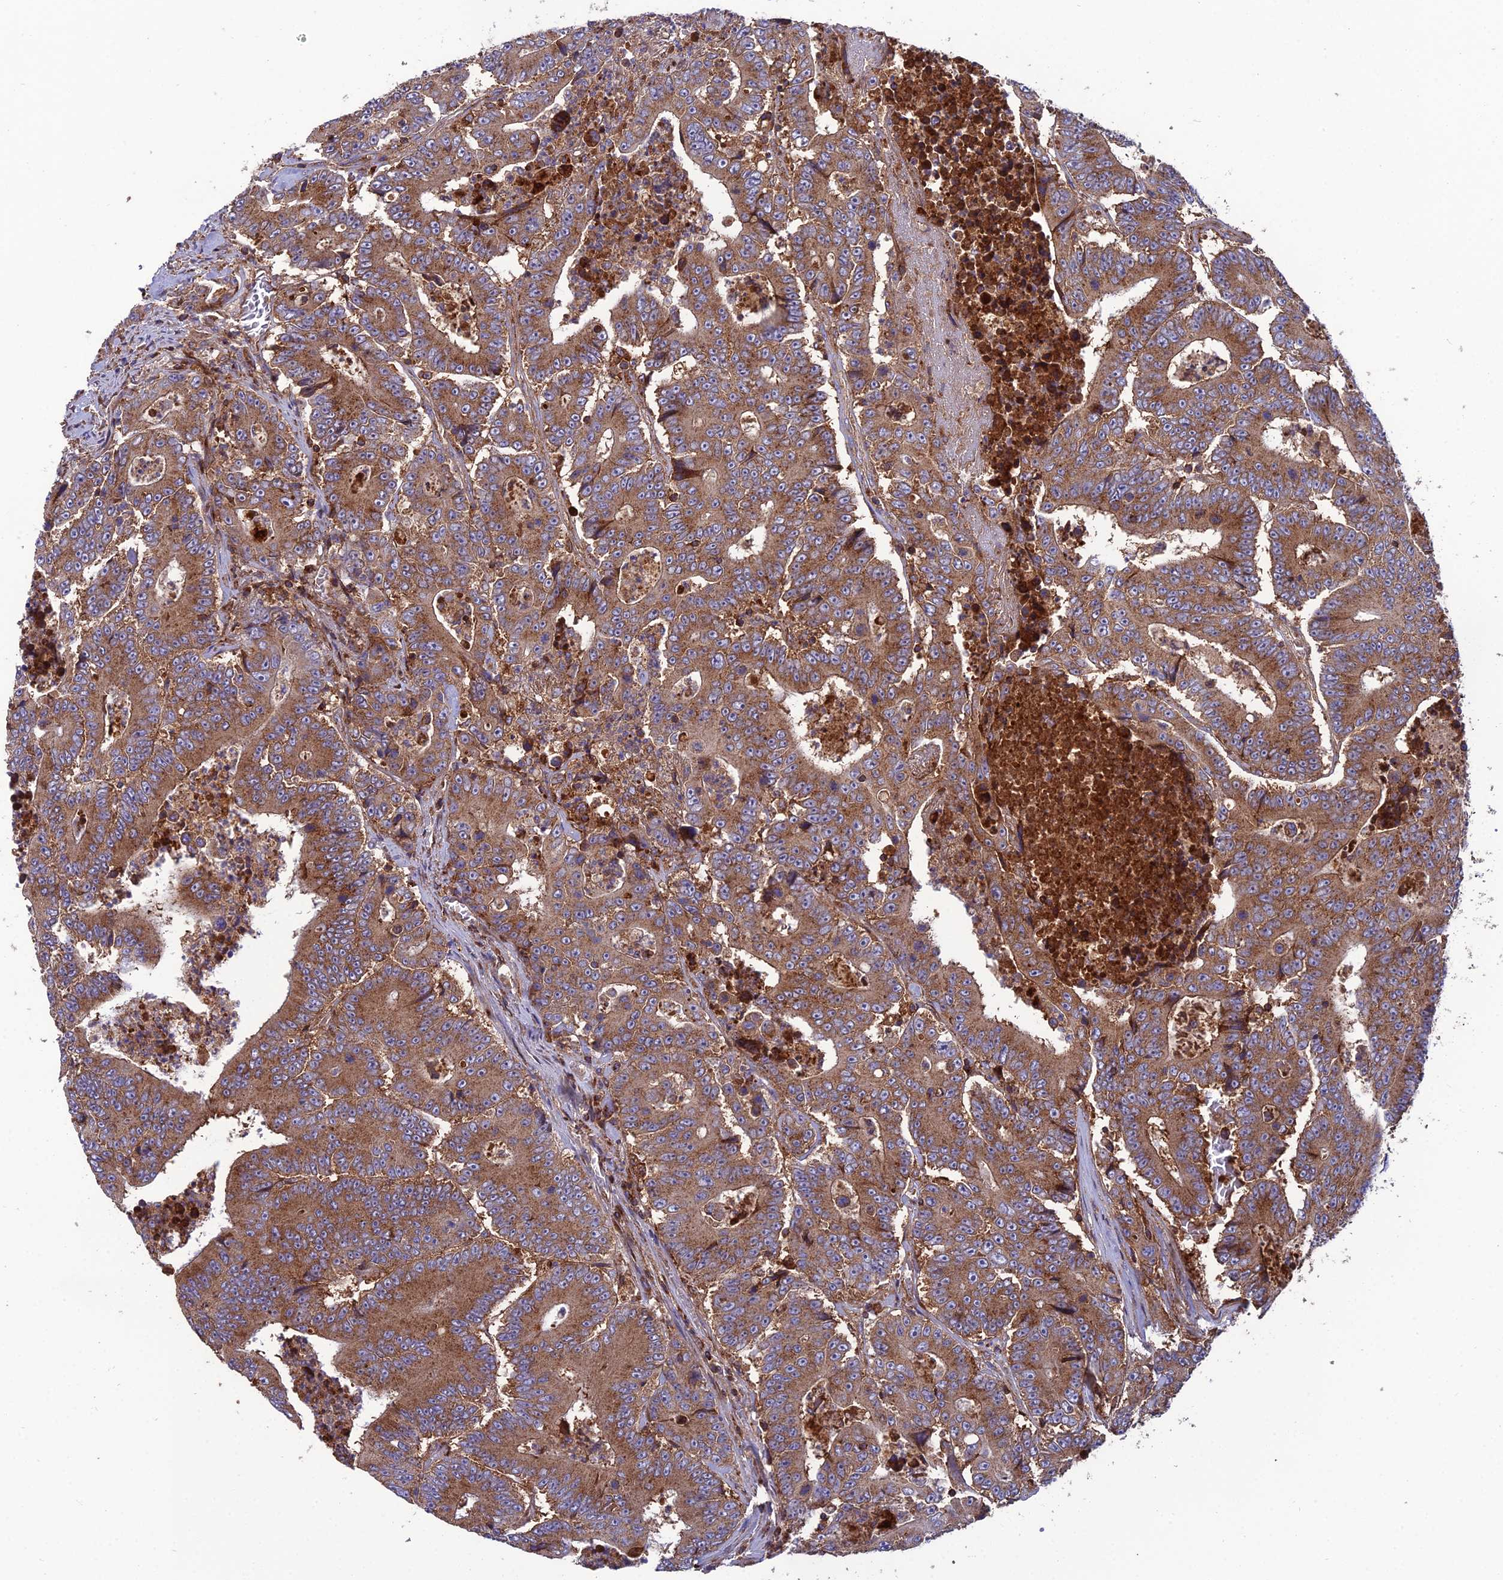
{"staining": {"intensity": "strong", "quantity": ">75%", "location": "cytoplasmic/membranous"}, "tissue": "colorectal cancer", "cell_type": "Tumor cells", "image_type": "cancer", "snomed": [{"axis": "morphology", "description": "Adenocarcinoma, NOS"}, {"axis": "topography", "description": "Colon"}], "caption": "Protein expression analysis of human adenocarcinoma (colorectal) reveals strong cytoplasmic/membranous staining in approximately >75% of tumor cells.", "gene": "LNPEP", "patient": {"sex": "male", "age": 83}}